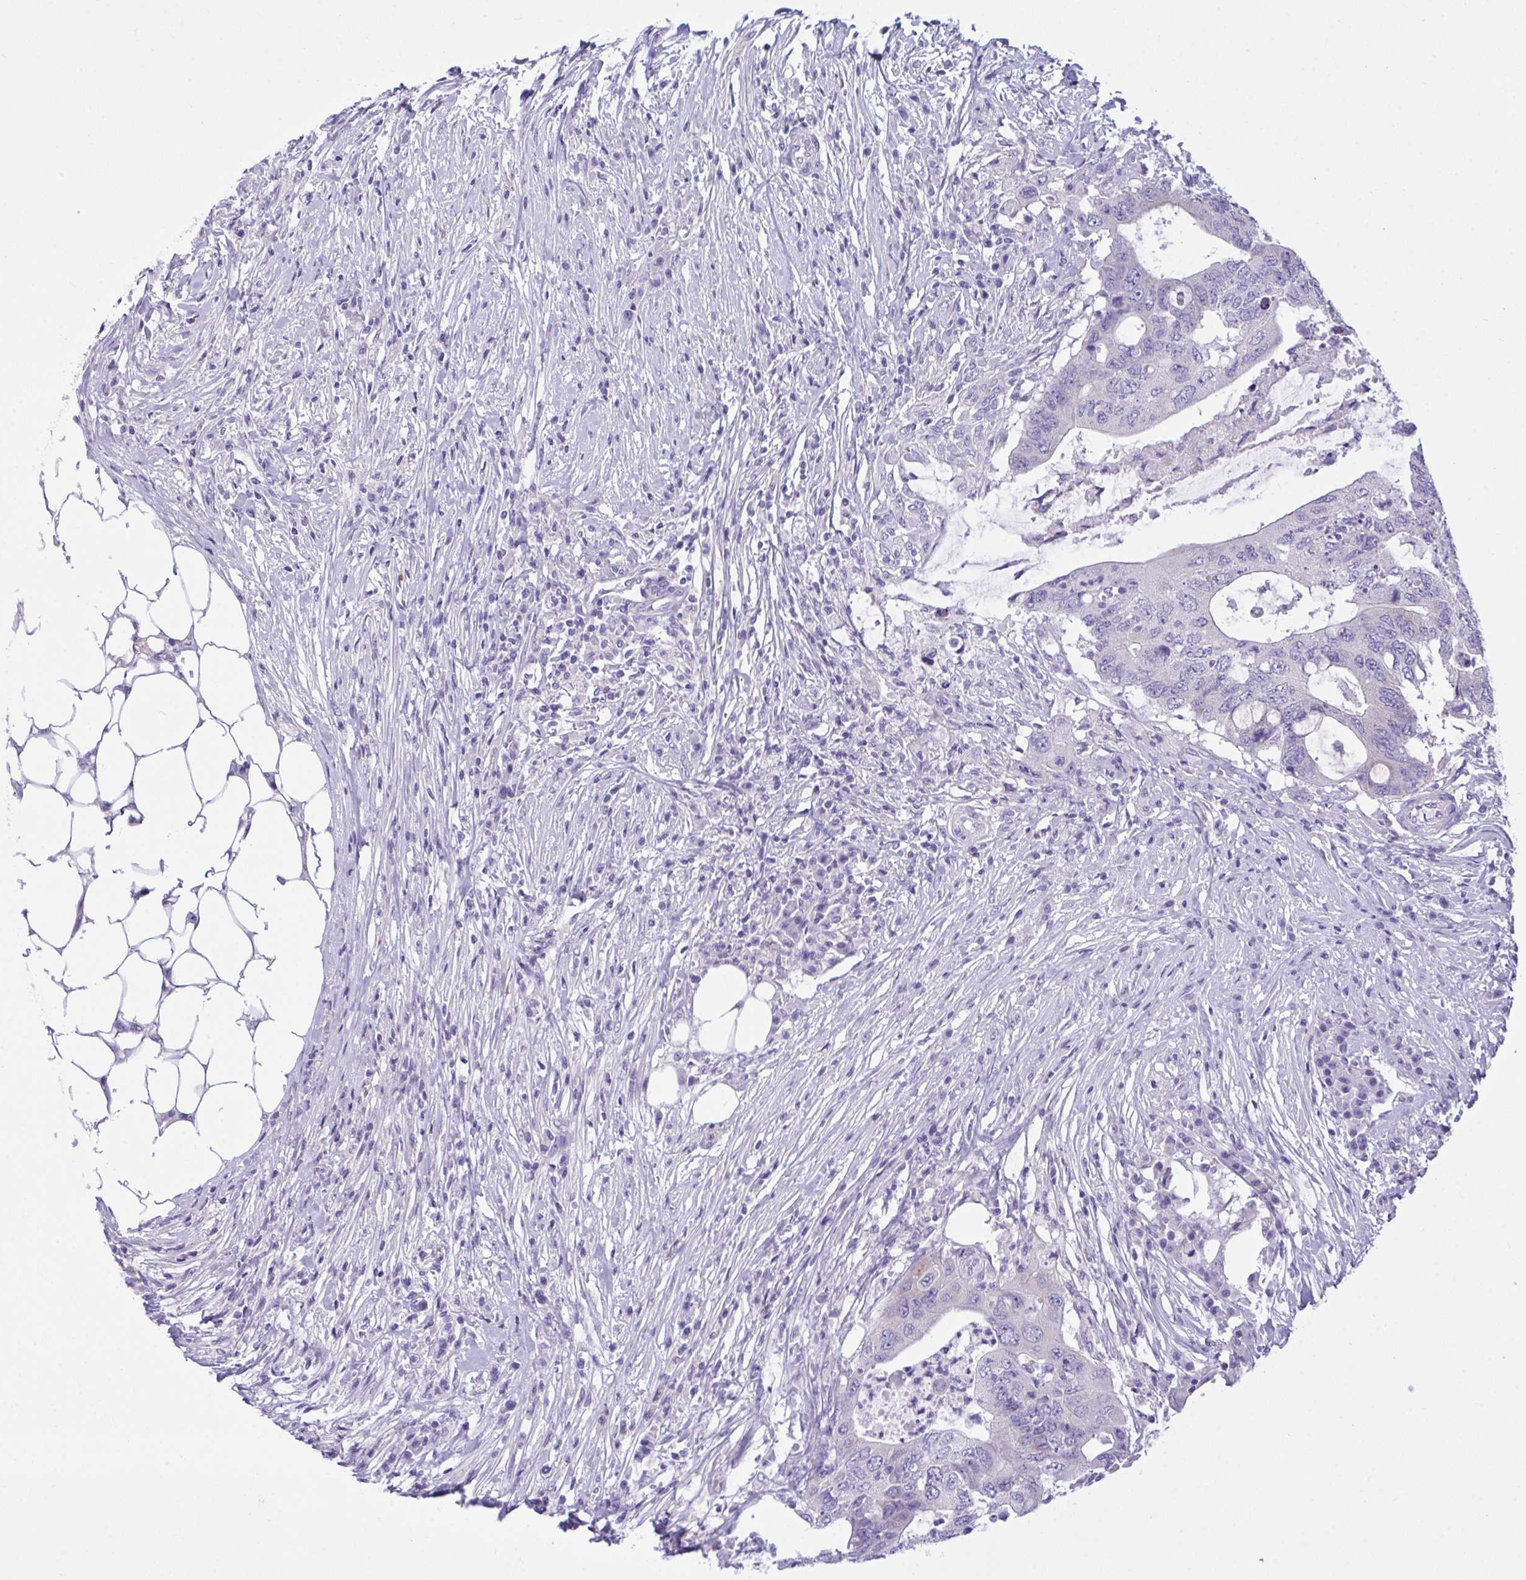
{"staining": {"intensity": "negative", "quantity": "none", "location": "none"}, "tissue": "colorectal cancer", "cell_type": "Tumor cells", "image_type": "cancer", "snomed": [{"axis": "morphology", "description": "Adenocarcinoma, NOS"}, {"axis": "topography", "description": "Colon"}], "caption": "Adenocarcinoma (colorectal) was stained to show a protein in brown. There is no significant staining in tumor cells.", "gene": "WDR97", "patient": {"sex": "male", "age": 71}}